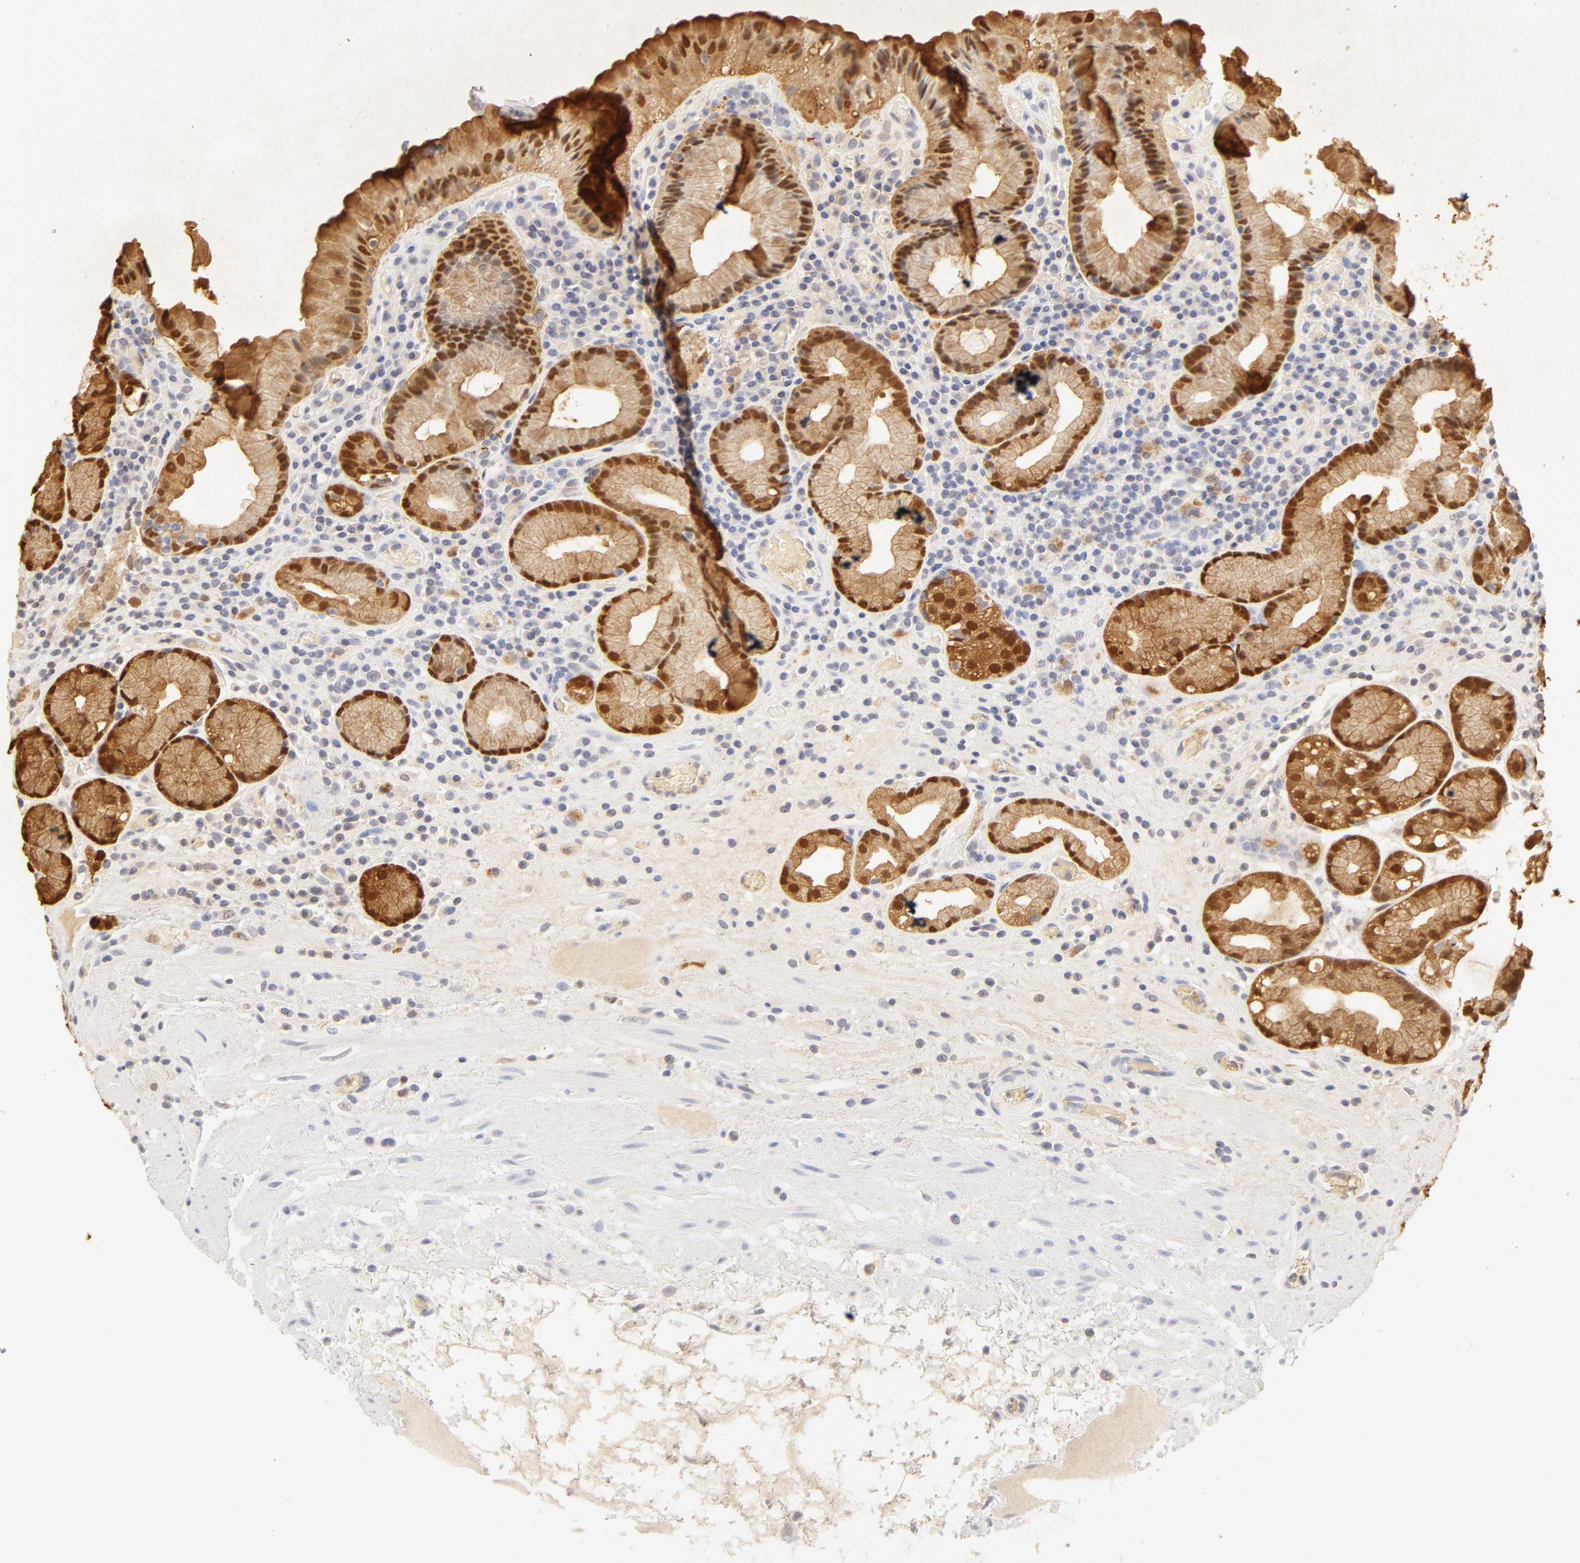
{"staining": {"intensity": "moderate", "quantity": ">75%", "location": "nuclear"}, "tissue": "stomach", "cell_type": "Glandular cells", "image_type": "normal", "snomed": [{"axis": "morphology", "description": "Normal tissue, NOS"}, {"axis": "topography", "description": "Stomach, lower"}, {"axis": "topography", "description": "Duodenum"}], "caption": "Benign stomach exhibits moderate nuclear staining in about >75% of glandular cells, visualized by immunohistochemistry. (Brightfield microscopy of DAB IHC at high magnification).", "gene": "CA2", "patient": {"sex": "male", "age": 84}}